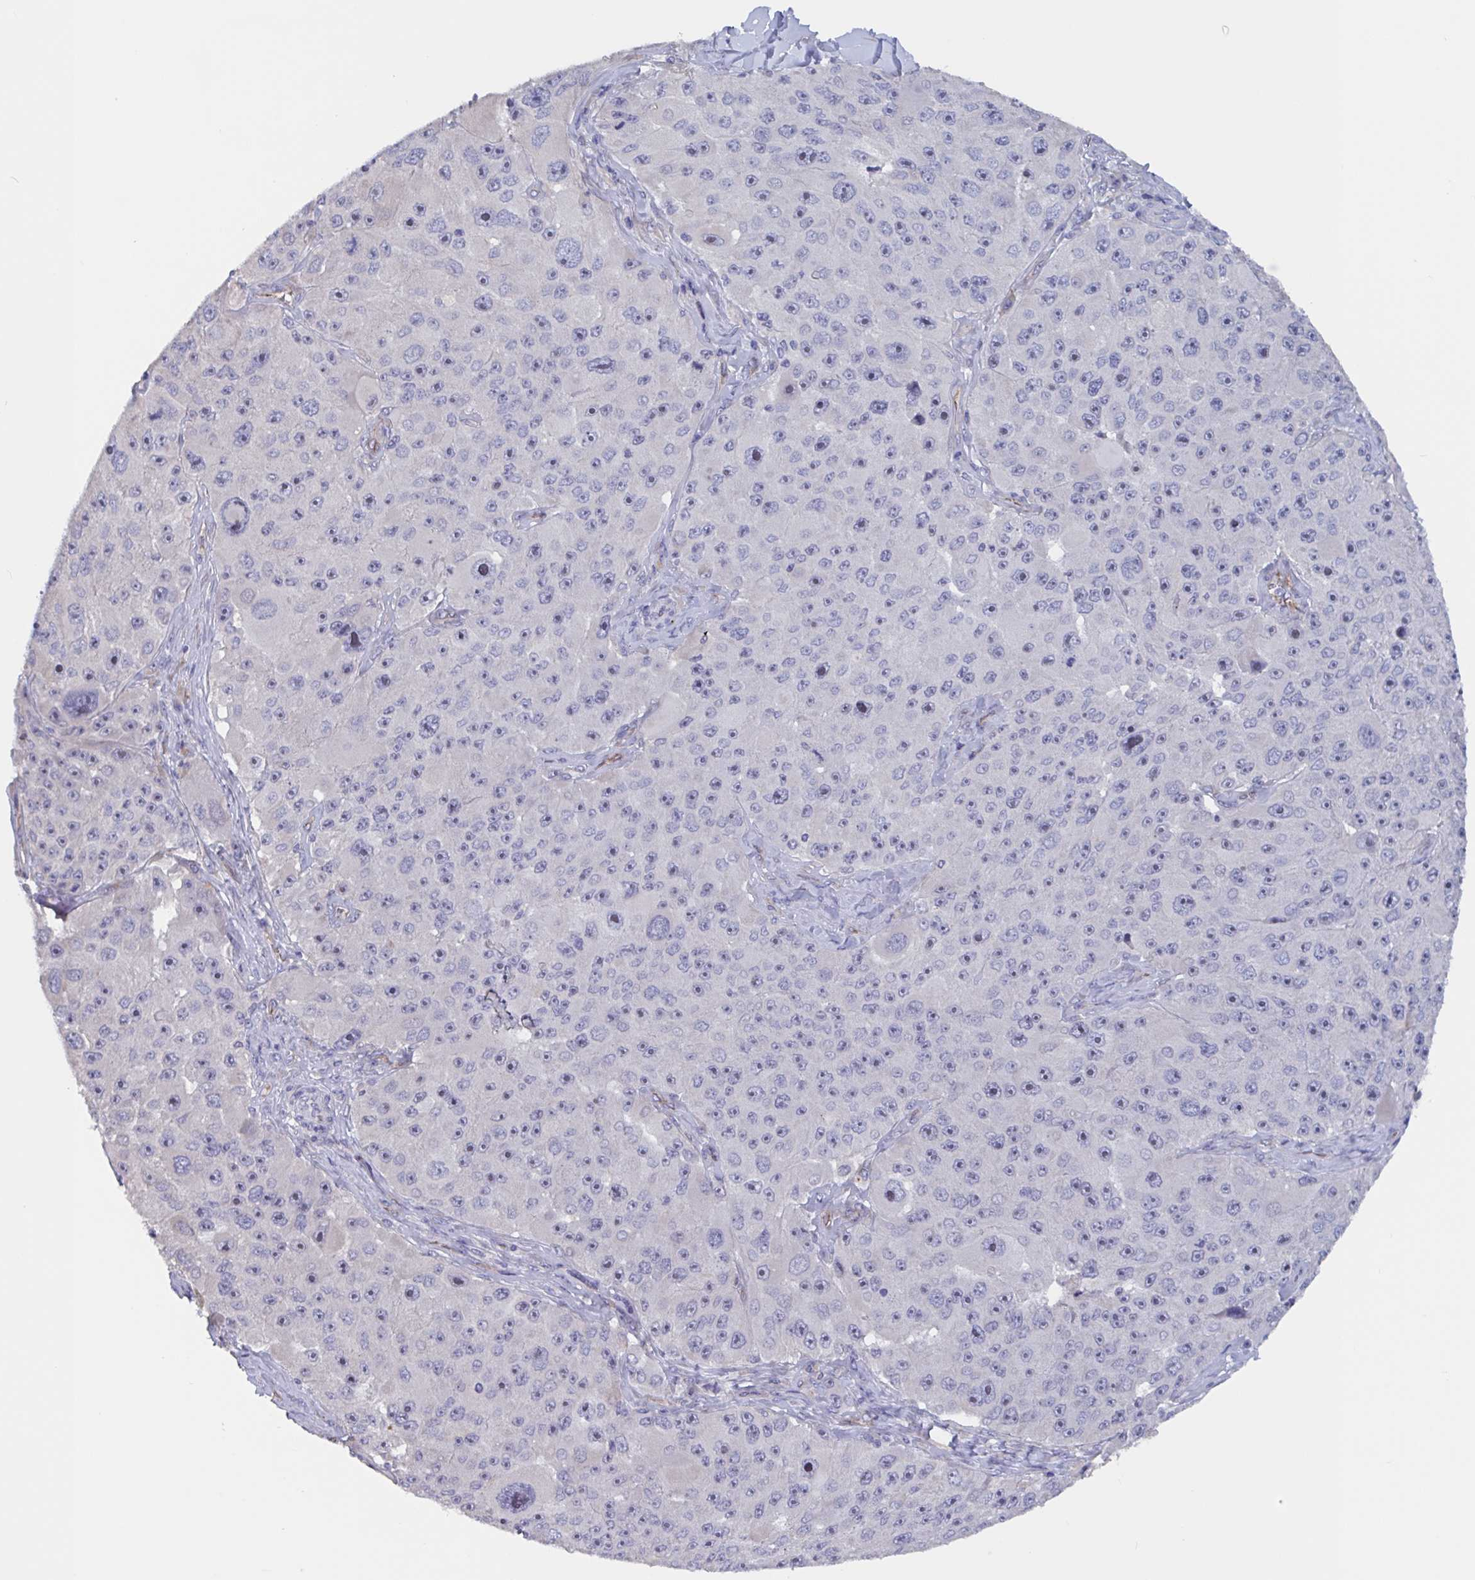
{"staining": {"intensity": "negative", "quantity": "none", "location": "none"}, "tissue": "melanoma", "cell_type": "Tumor cells", "image_type": "cancer", "snomed": [{"axis": "morphology", "description": "Malignant melanoma, Metastatic site"}, {"axis": "topography", "description": "Lymph node"}], "caption": "A micrograph of melanoma stained for a protein demonstrates no brown staining in tumor cells.", "gene": "ST14", "patient": {"sex": "male", "age": 62}}